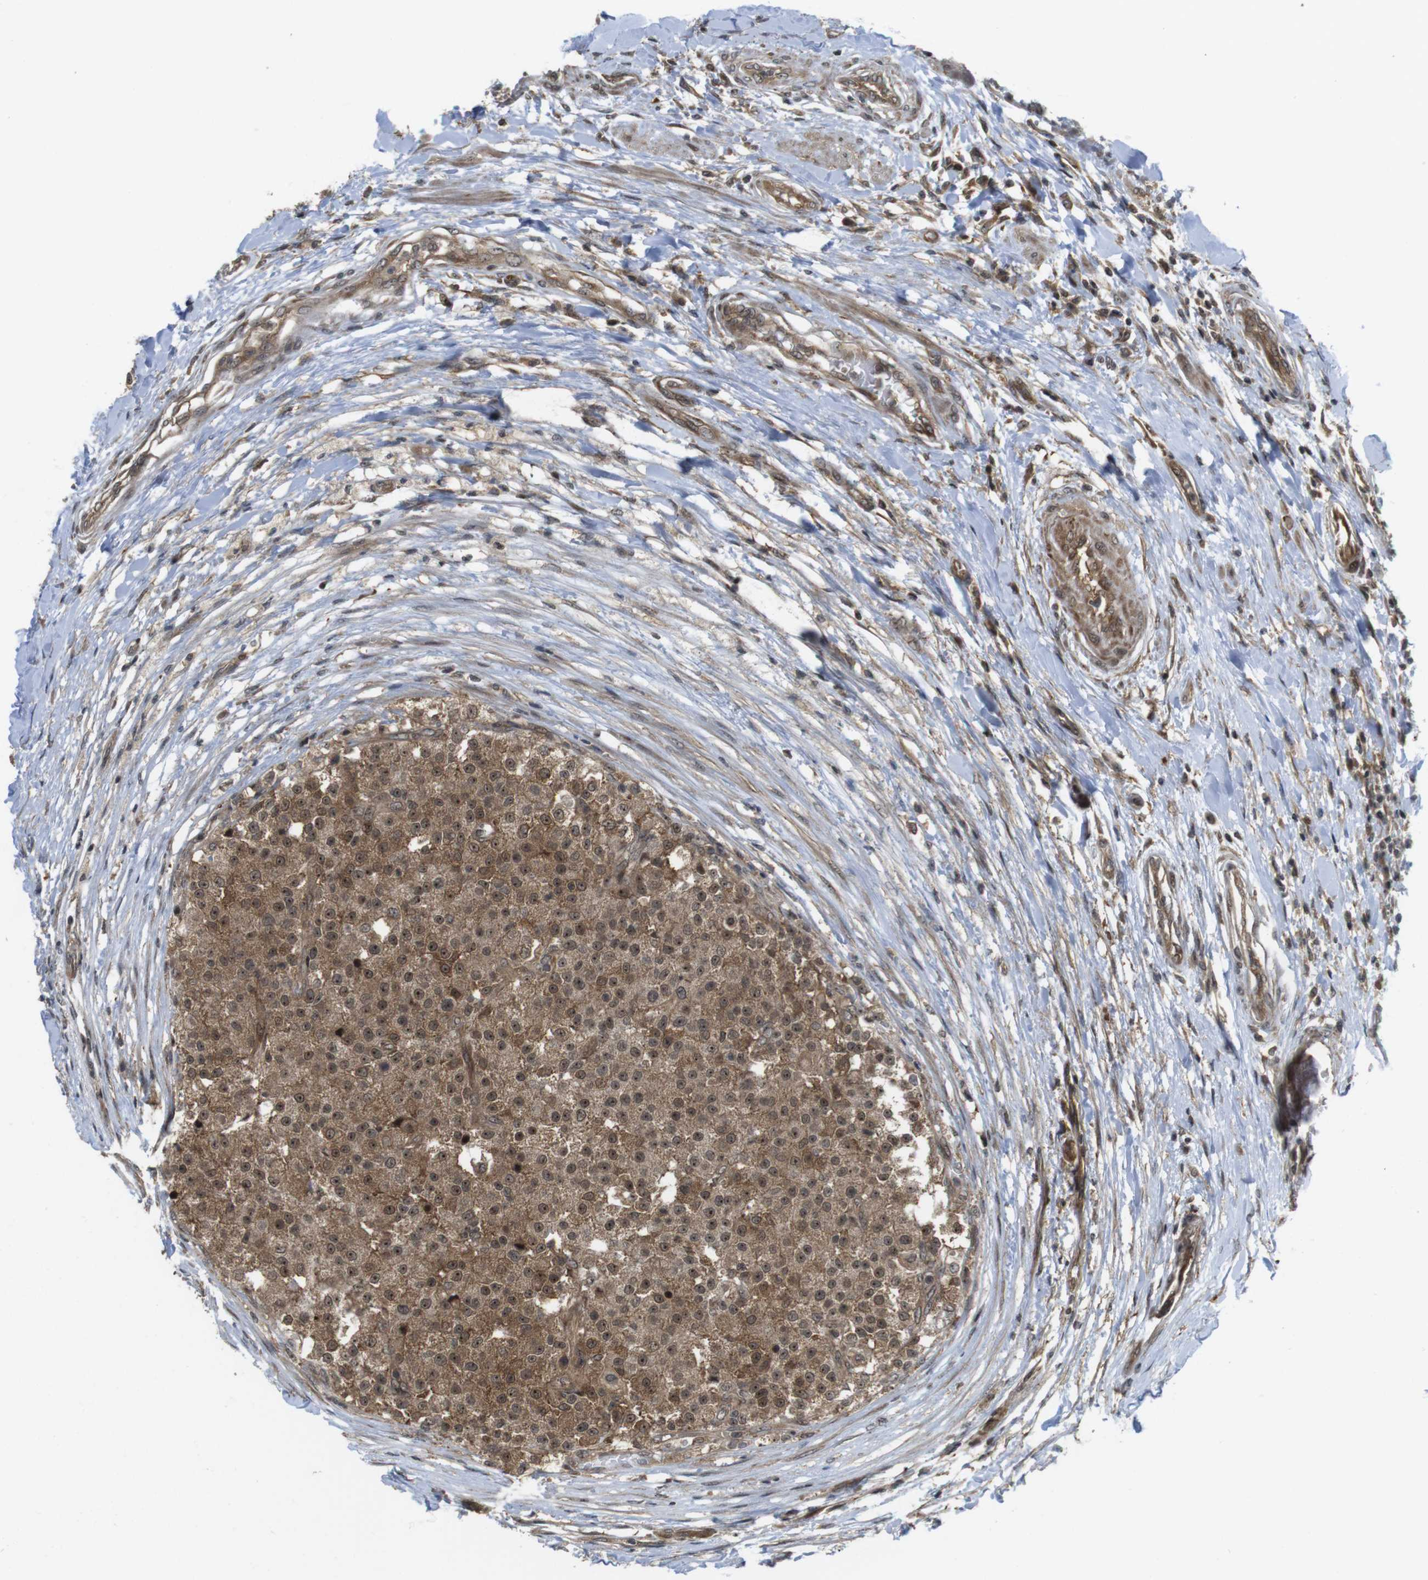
{"staining": {"intensity": "moderate", "quantity": ">75%", "location": "cytoplasmic/membranous,nuclear"}, "tissue": "testis cancer", "cell_type": "Tumor cells", "image_type": "cancer", "snomed": [{"axis": "morphology", "description": "Seminoma, NOS"}, {"axis": "topography", "description": "Testis"}], "caption": "DAB (3,3'-diaminobenzidine) immunohistochemical staining of testis cancer (seminoma) displays moderate cytoplasmic/membranous and nuclear protein positivity in approximately >75% of tumor cells.", "gene": "CC2D1A", "patient": {"sex": "male", "age": 59}}